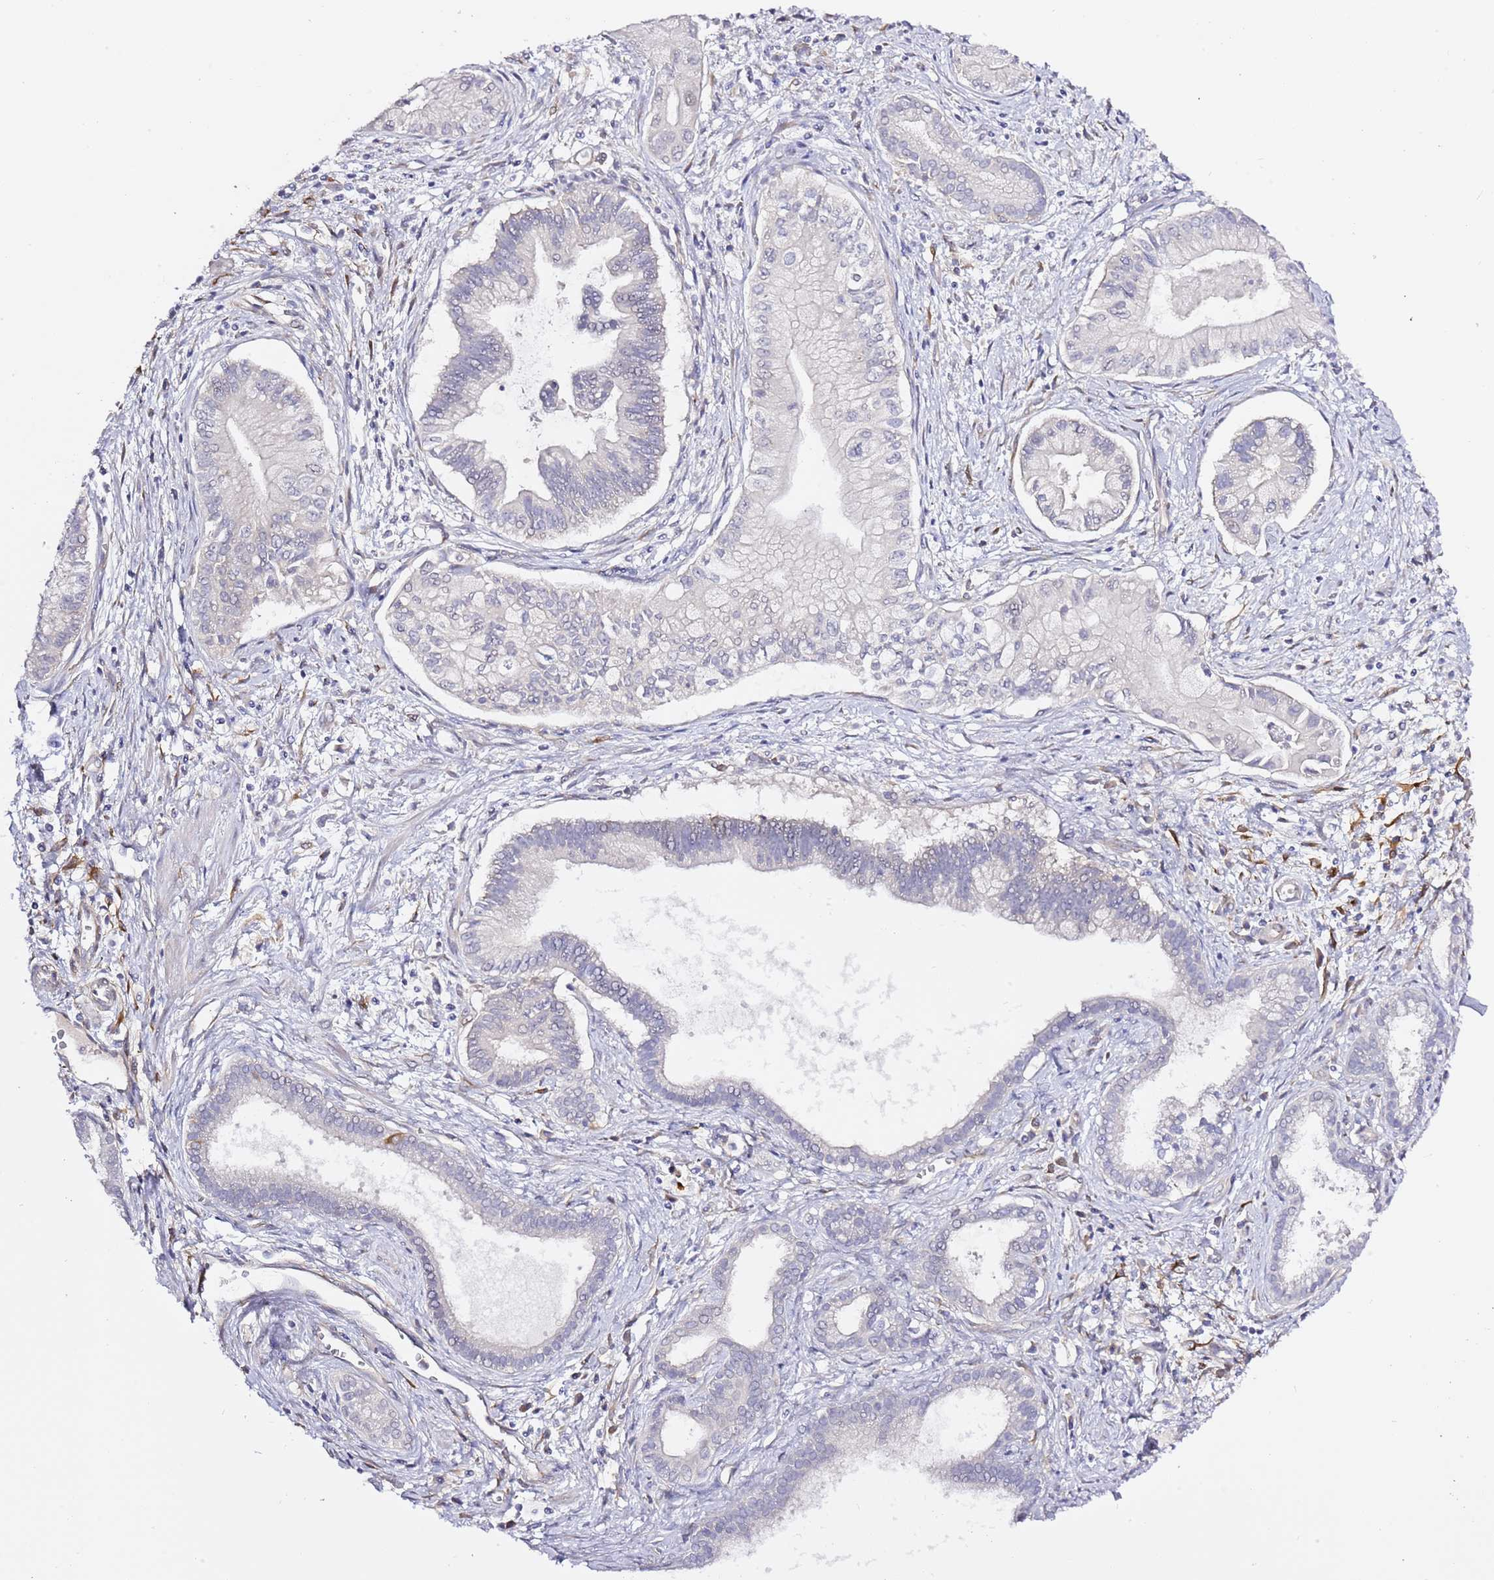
{"staining": {"intensity": "negative", "quantity": "none", "location": "none"}, "tissue": "pancreatic cancer", "cell_type": "Tumor cells", "image_type": "cancer", "snomed": [{"axis": "morphology", "description": "Adenocarcinoma, NOS"}, {"axis": "topography", "description": "Pancreas"}], "caption": "Image shows no significant protein expression in tumor cells of pancreatic adenocarcinoma. (DAB immunohistochemistry, high magnification).", "gene": "RFK", "patient": {"sex": "male", "age": 78}}